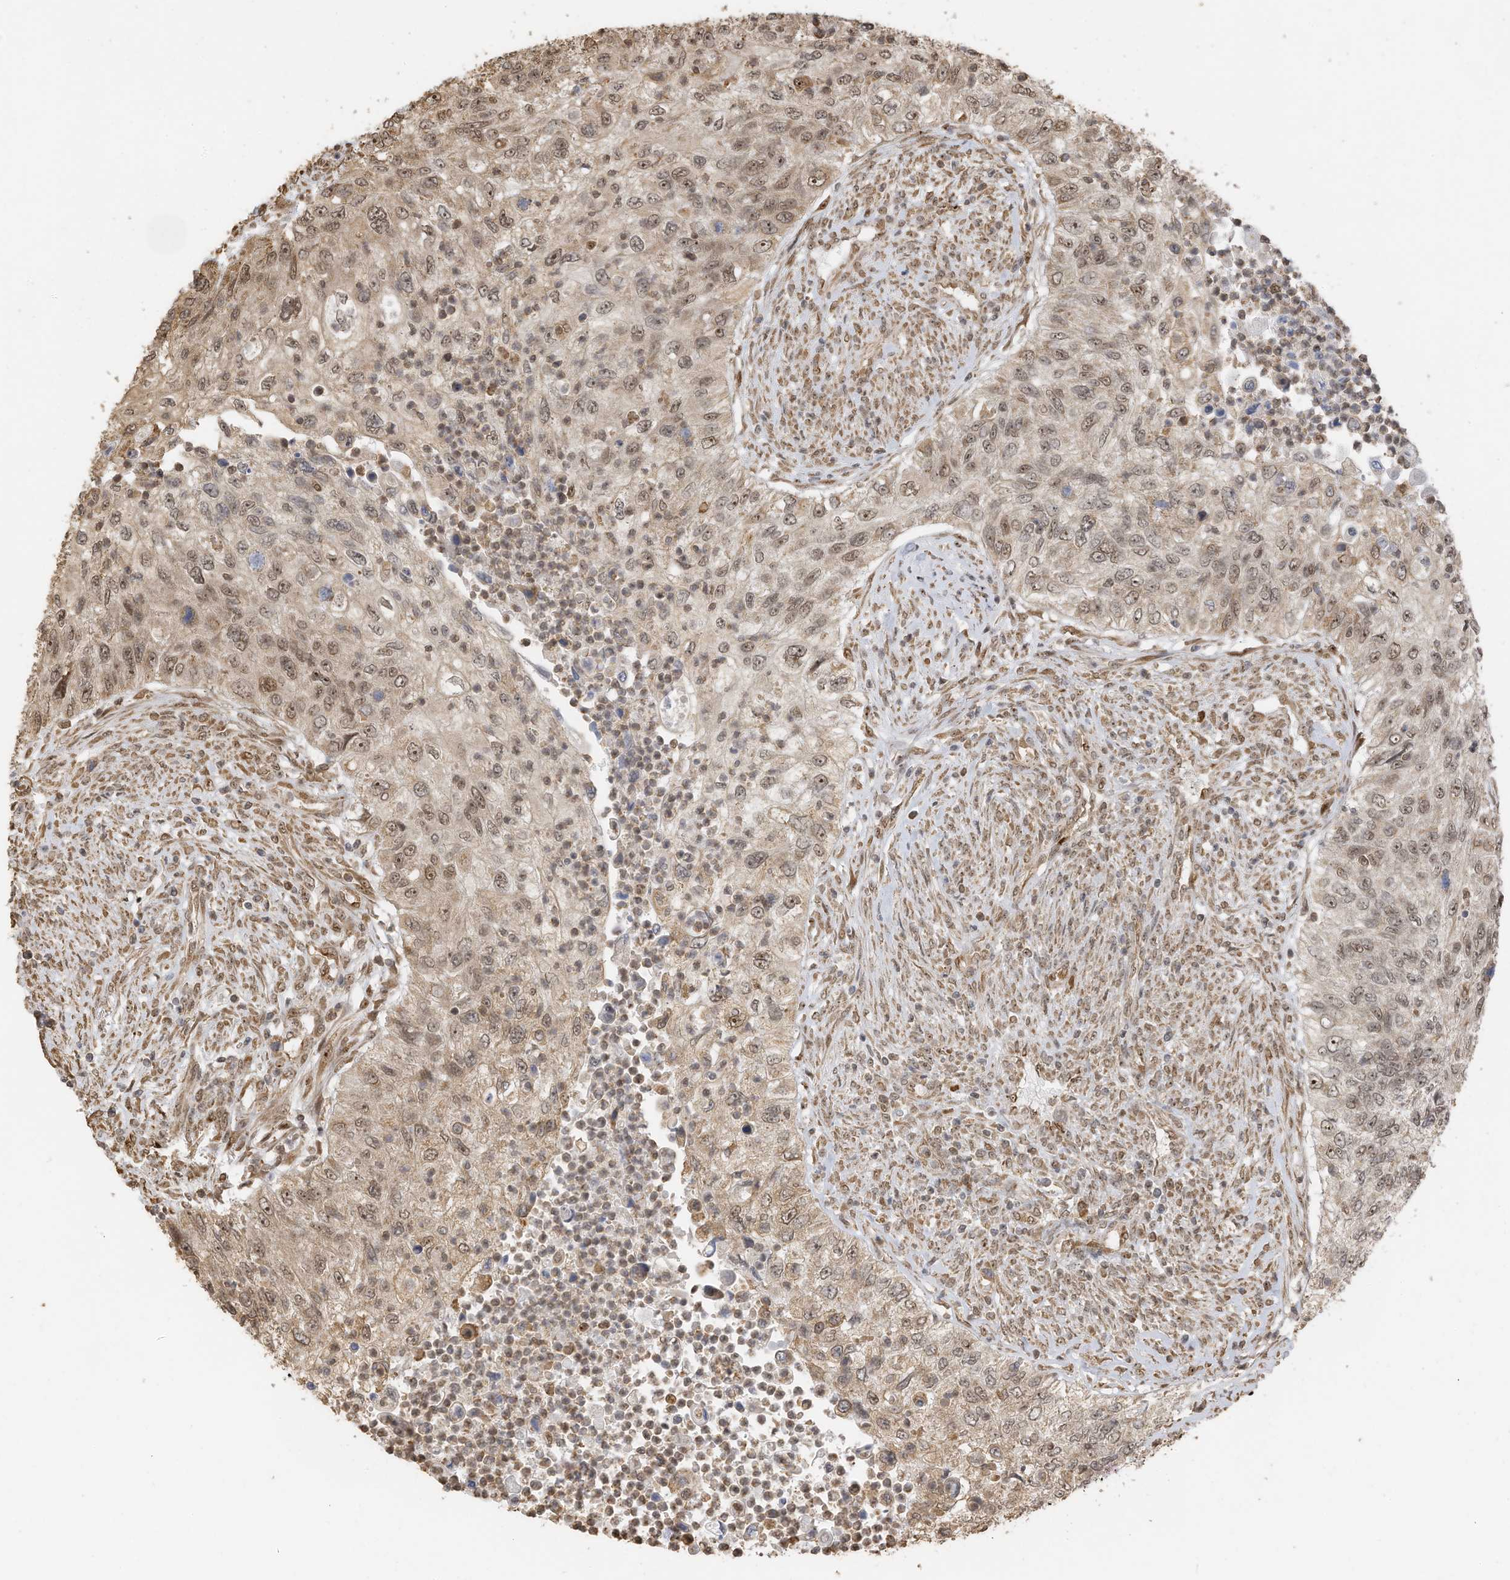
{"staining": {"intensity": "weak", "quantity": ">75%", "location": "nuclear"}, "tissue": "urothelial cancer", "cell_type": "Tumor cells", "image_type": "cancer", "snomed": [{"axis": "morphology", "description": "Urothelial carcinoma, High grade"}, {"axis": "topography", "description": "Urinary bladder"}], "caption": "High-grade urothelial carcinoma tissue displays weak nuclear positivity in about >75% of tumor cells, visualized by immunohistochemistry.", "gene": "ERLEC1", "patient": {"sex": "female", "age": 60}}